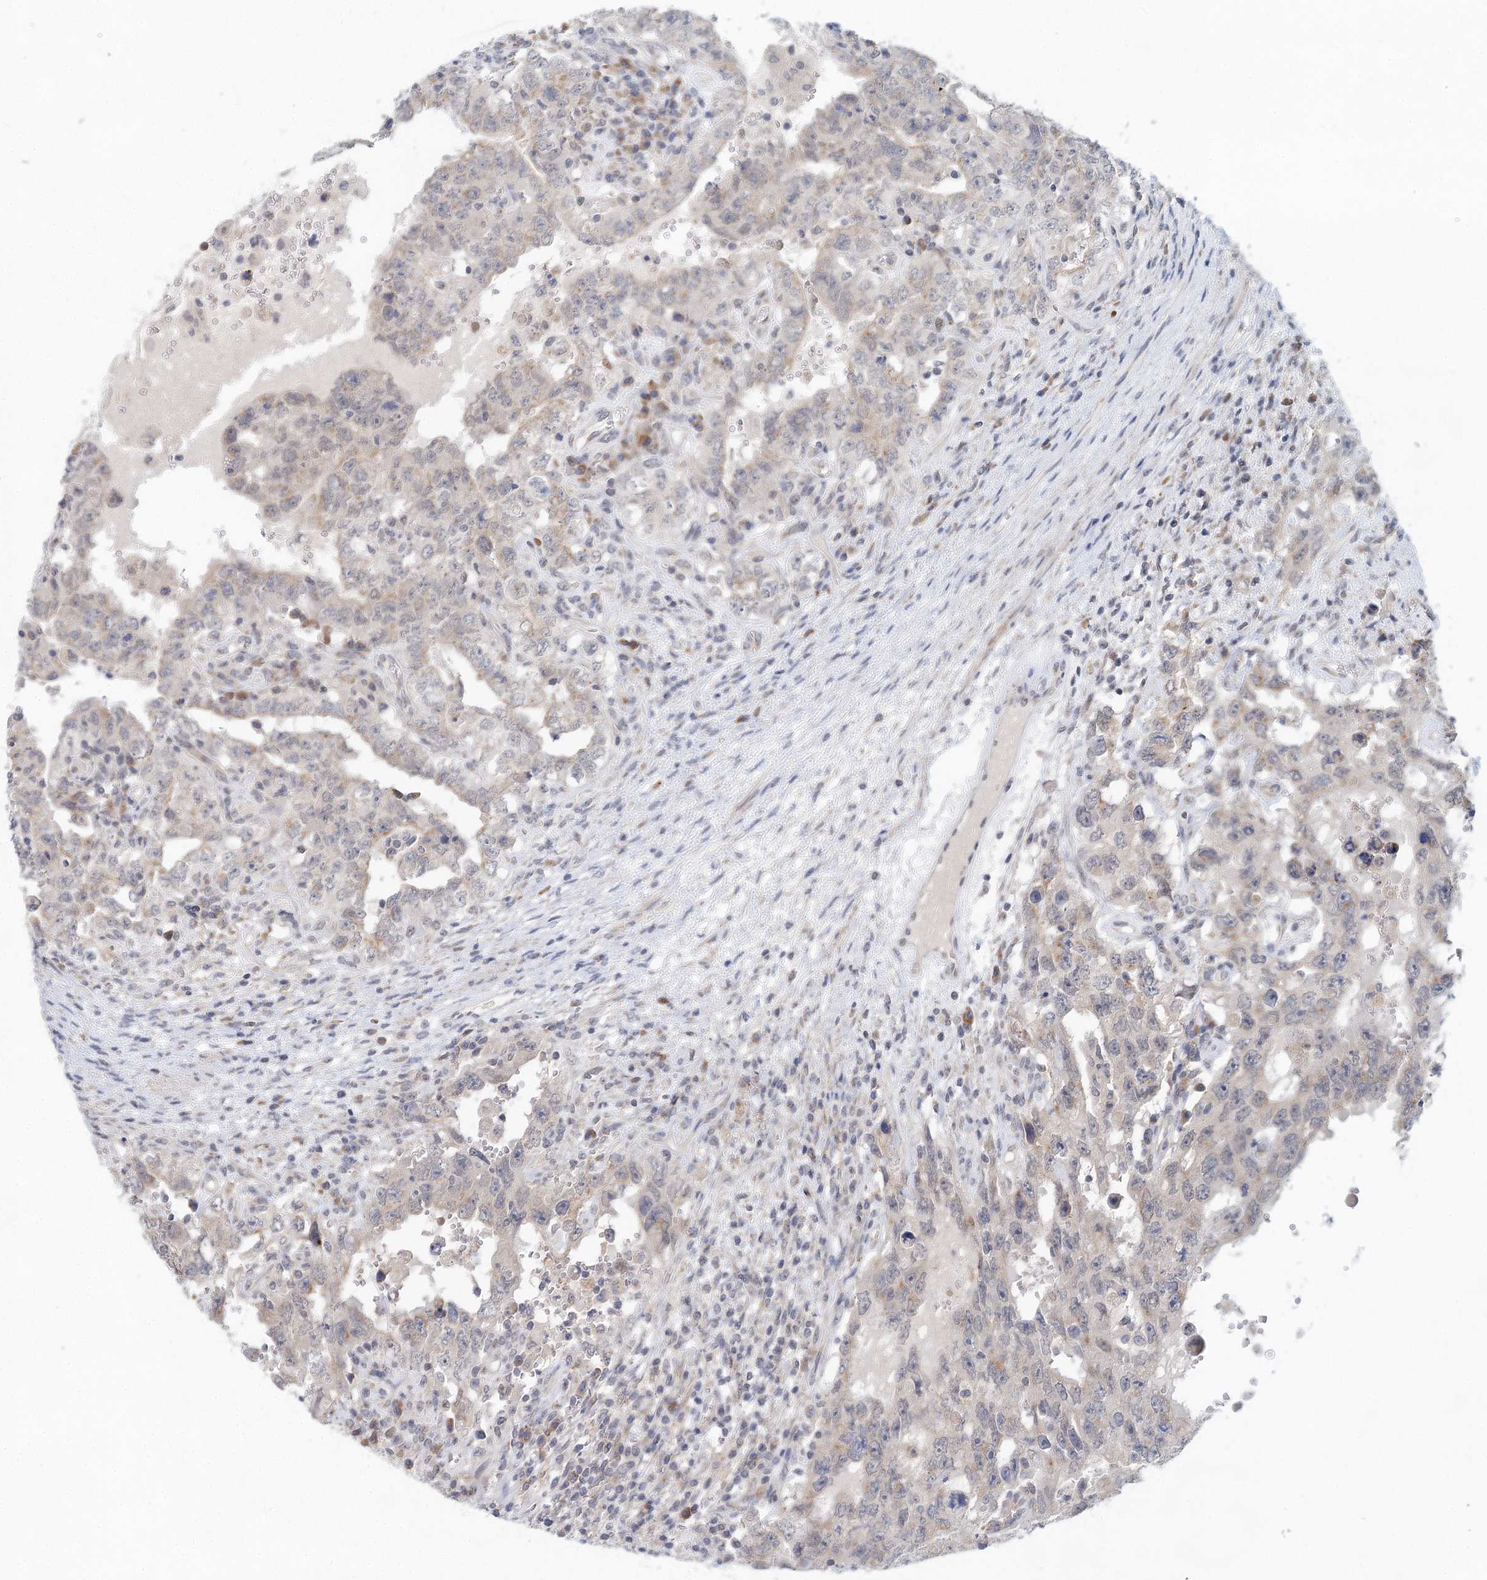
{"staining": {"intensity": "weak", "quantity": "<25%", "location": "cytoplasmic/membranous"}, "tissue": "testis cancer", "cell_type": "Tumor cells", "image_type": "cancer", "snomed": [{"axis": "morphology", "description": "Carcinoma, Embryonal, NOS"}, {"axis": "topography", "description": "Testis"}], "caption": "This micrograph is of testis embryonal carcinoma stained with immunohistochemistry (IHC) to label a protein in brown with the nuclei are counter-stained blue. There is no positivity in tumor cells.", "gene": "BLTP1", "patient": {"sex": "male", "age": 26}}